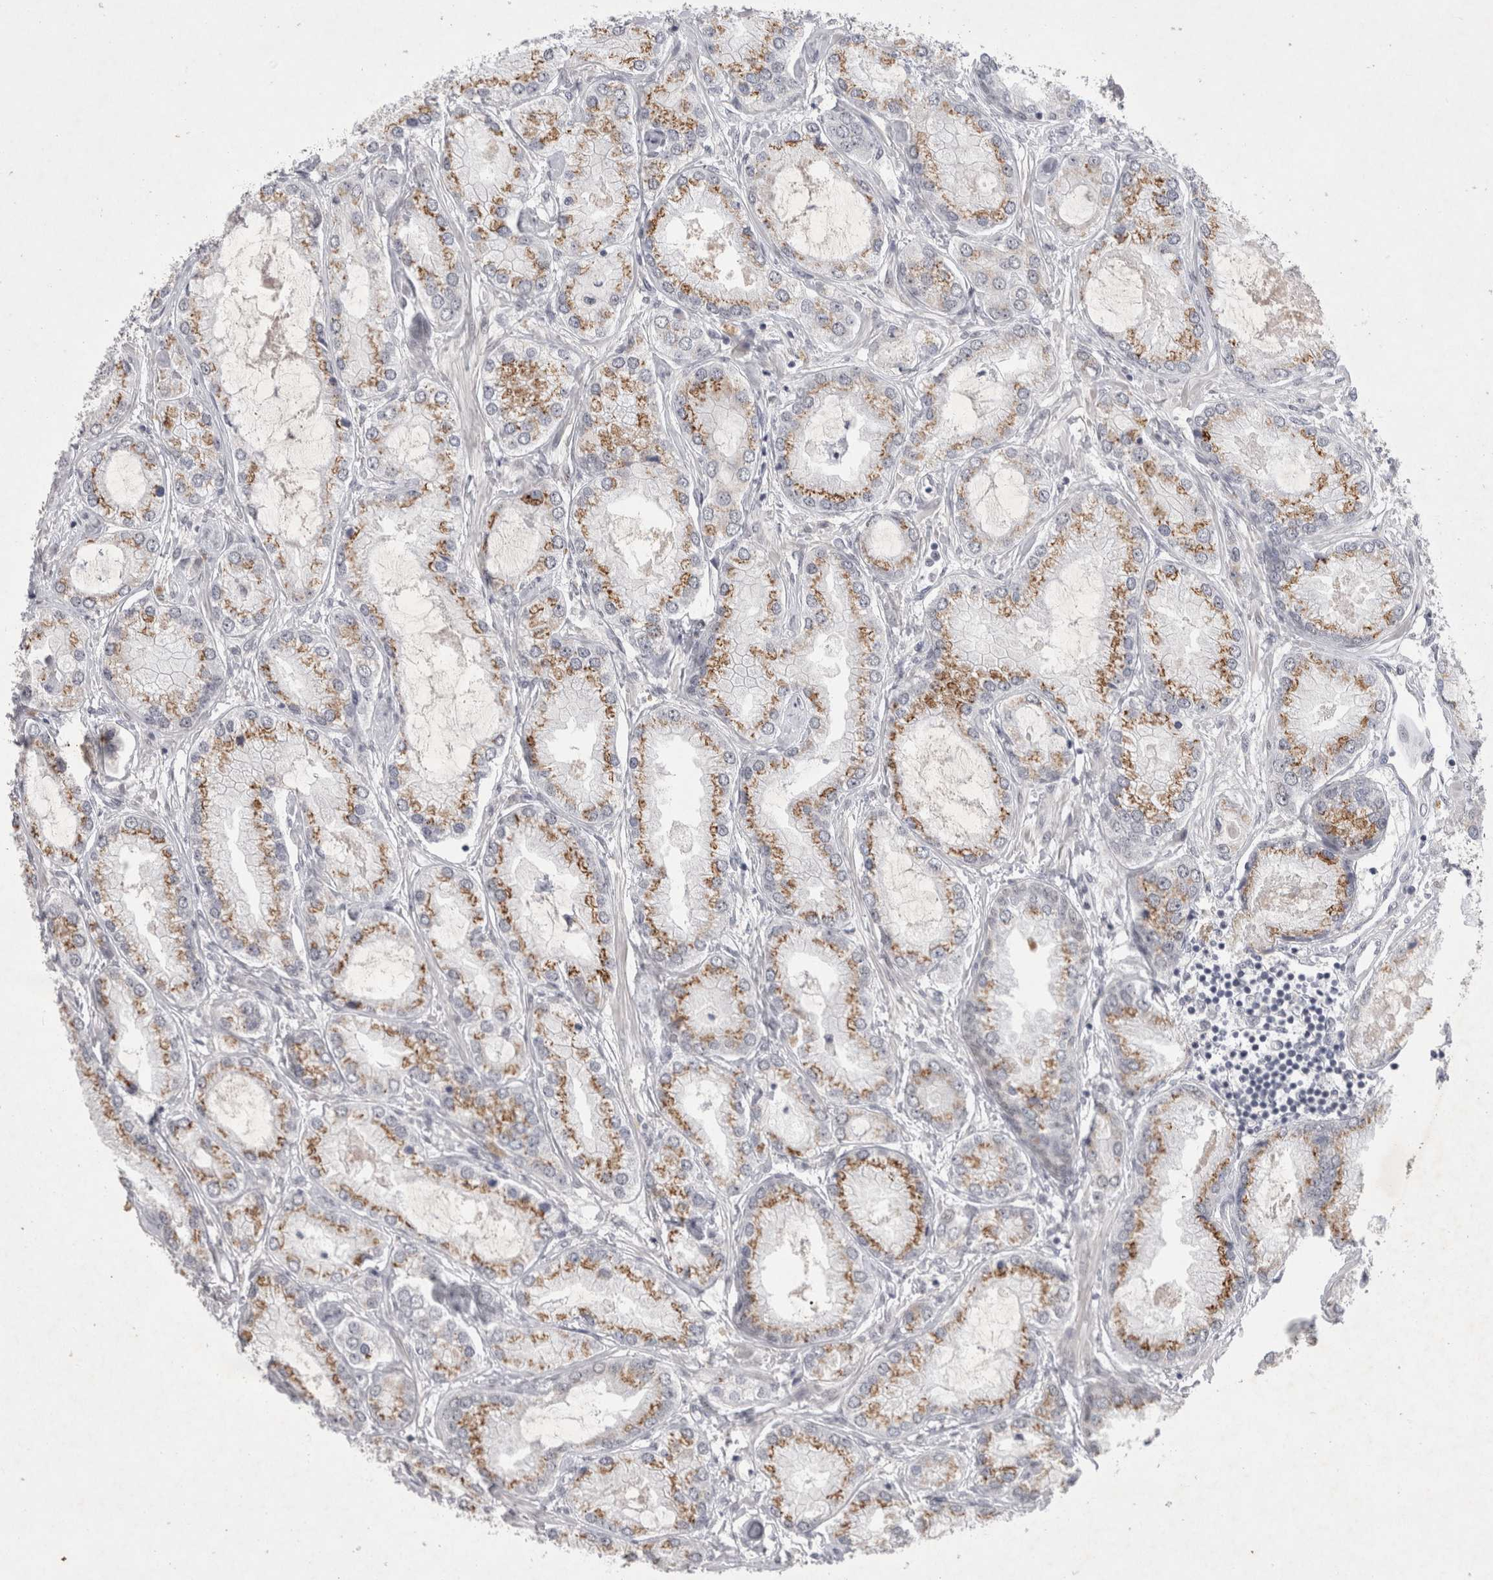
{"staining": {"intensity": "moderate", "quantity": ">75%", "location": "cytoplasmic/membranous"}, "tissue": "prostate cancer", "cell_type": "Tumor cells", "image_type": "cancer", "snomed": [{"axis": "morphology", "description": "Adenocarcinoma, Low grade"}, {"axis": "topography", "description": "Prostate"}], "caption": "This histopathology image displays IHC staining of human prostate adenocarcinoma (low-grade), with medium moderate cytoplasmic/membranous staining in about >75% of tumor cells.", "gene": "RECQL4", "patient": {"sex": "male", "age": 62}}